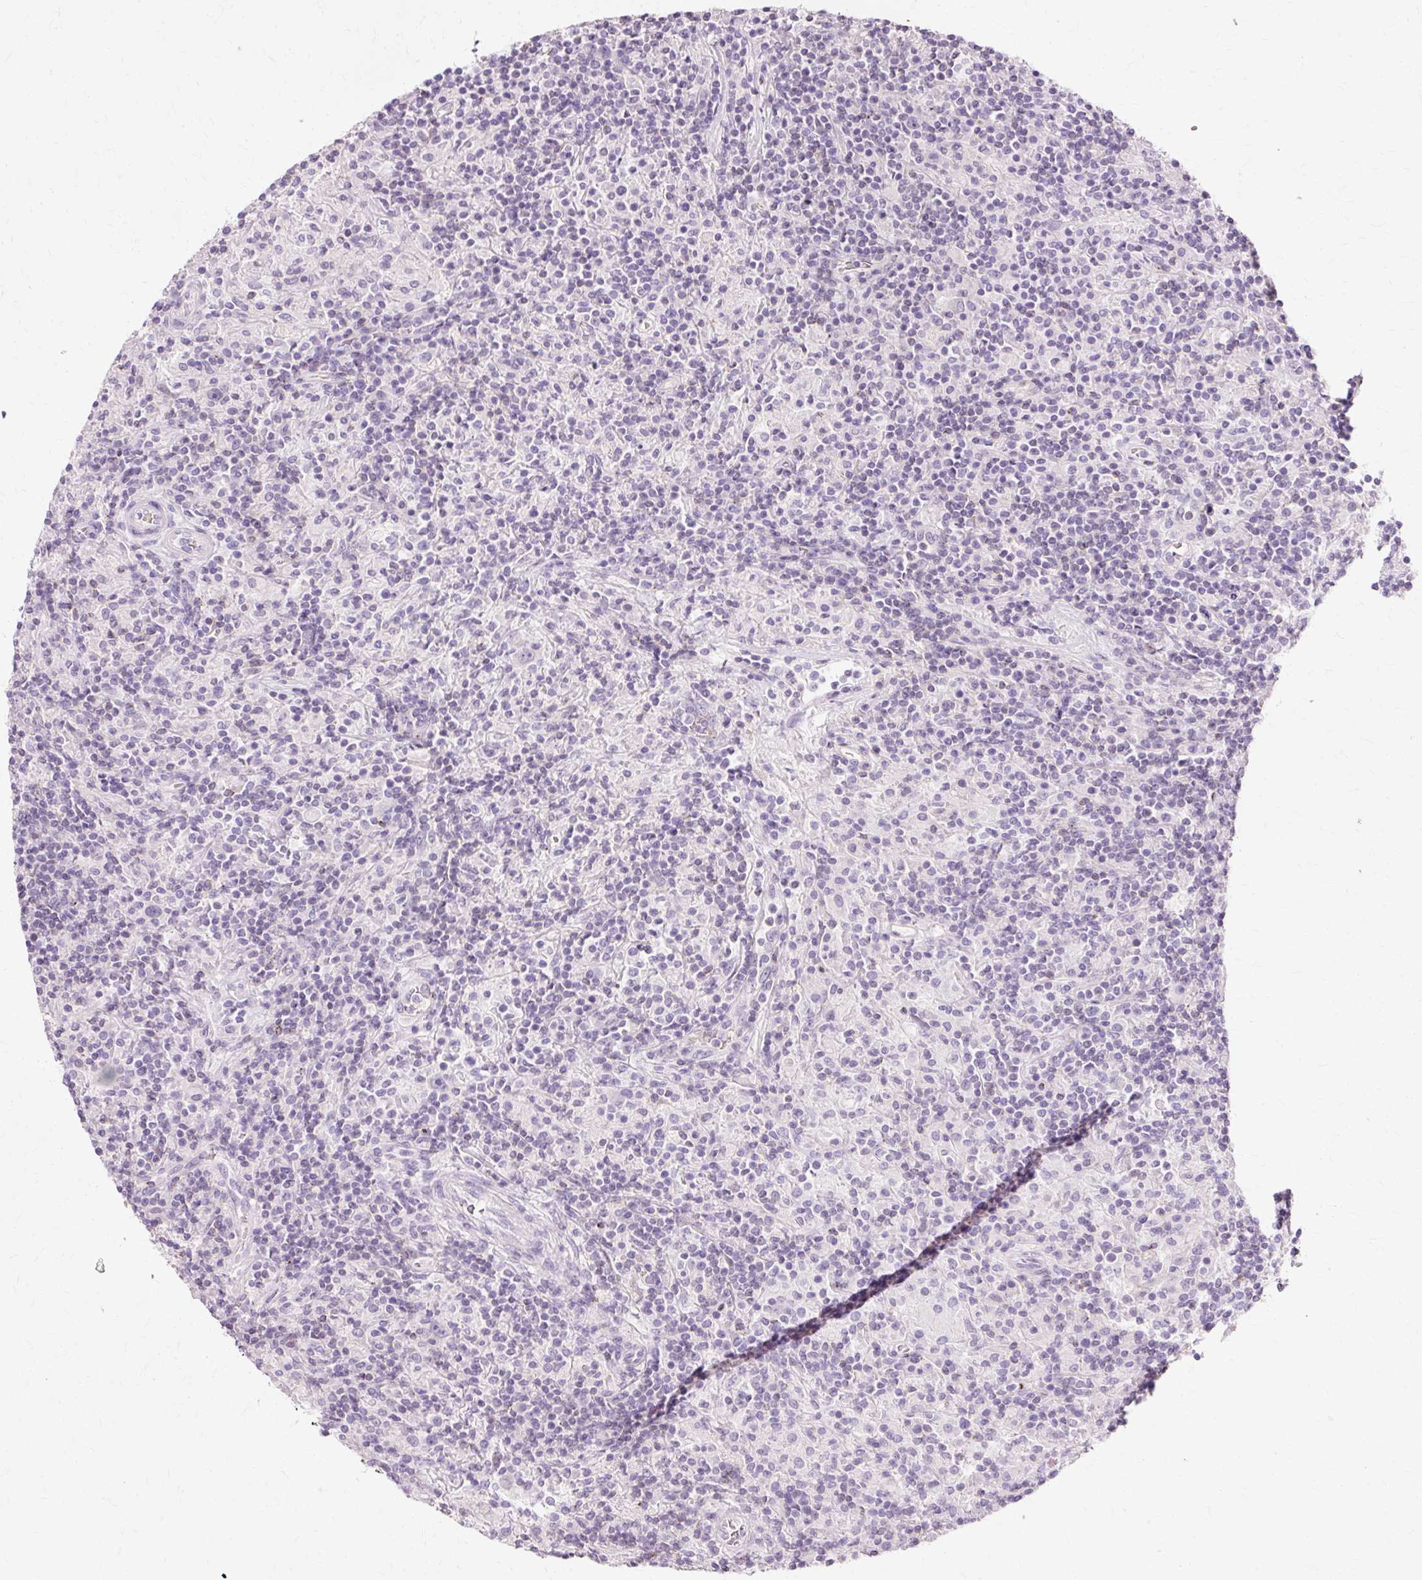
{"staining": {"intensity": "negative", "quantity": "none", "location": "none"}, "tissue": "lymphoma", "cell_type": "Tumor cells", "image_type": "cancer", "snomed": [{"axis": "morphology", "description": "Hodgkin's disease, NOS"}, {"axis": "topography", "description": "Lymph node"}], "caption": "Tumor cells show no significant positivity in lymphoma.", "gene": "VN1R2", "patient": {"sex": "male", "age": 70}}